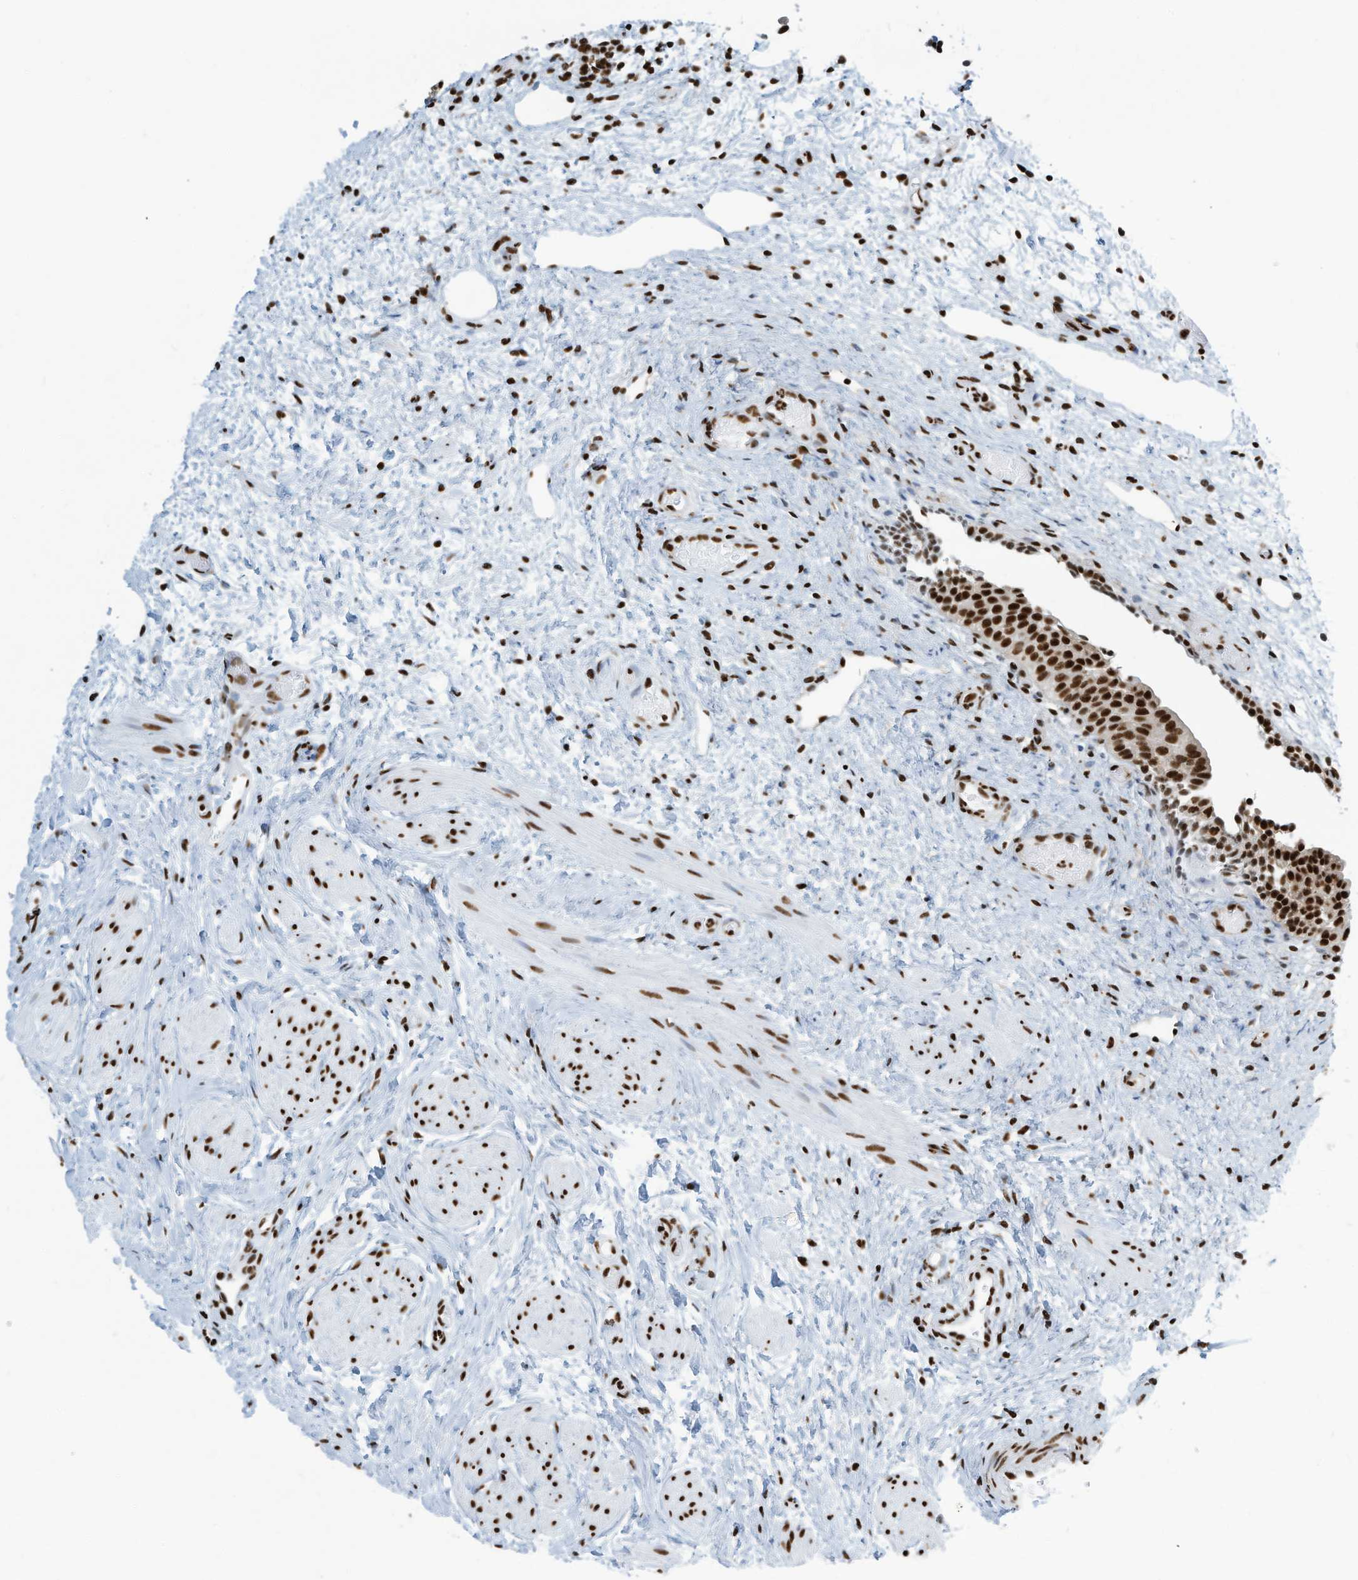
{"staining": {"intensity": "strong", "quantity": ">75%", "location": "nuclear"}, "tissue": "urinary bladder", "cell_type": "Urothelial cells", "image_type": "normal", "snomed": [{"axis": "morphology", "description": "Normal tissue, NOS"}, {"axis": "topography", "description": "Urinary bladder"}], "caption": "IHC photomicrograph of benign human urinary bladder stained for a protein (brown), which reveals high levels of strong nuclear staining in about >75% of urothelial cells.", "gene": "ENSG00000257390", "patient": {"sex": "male", "age": 1}}